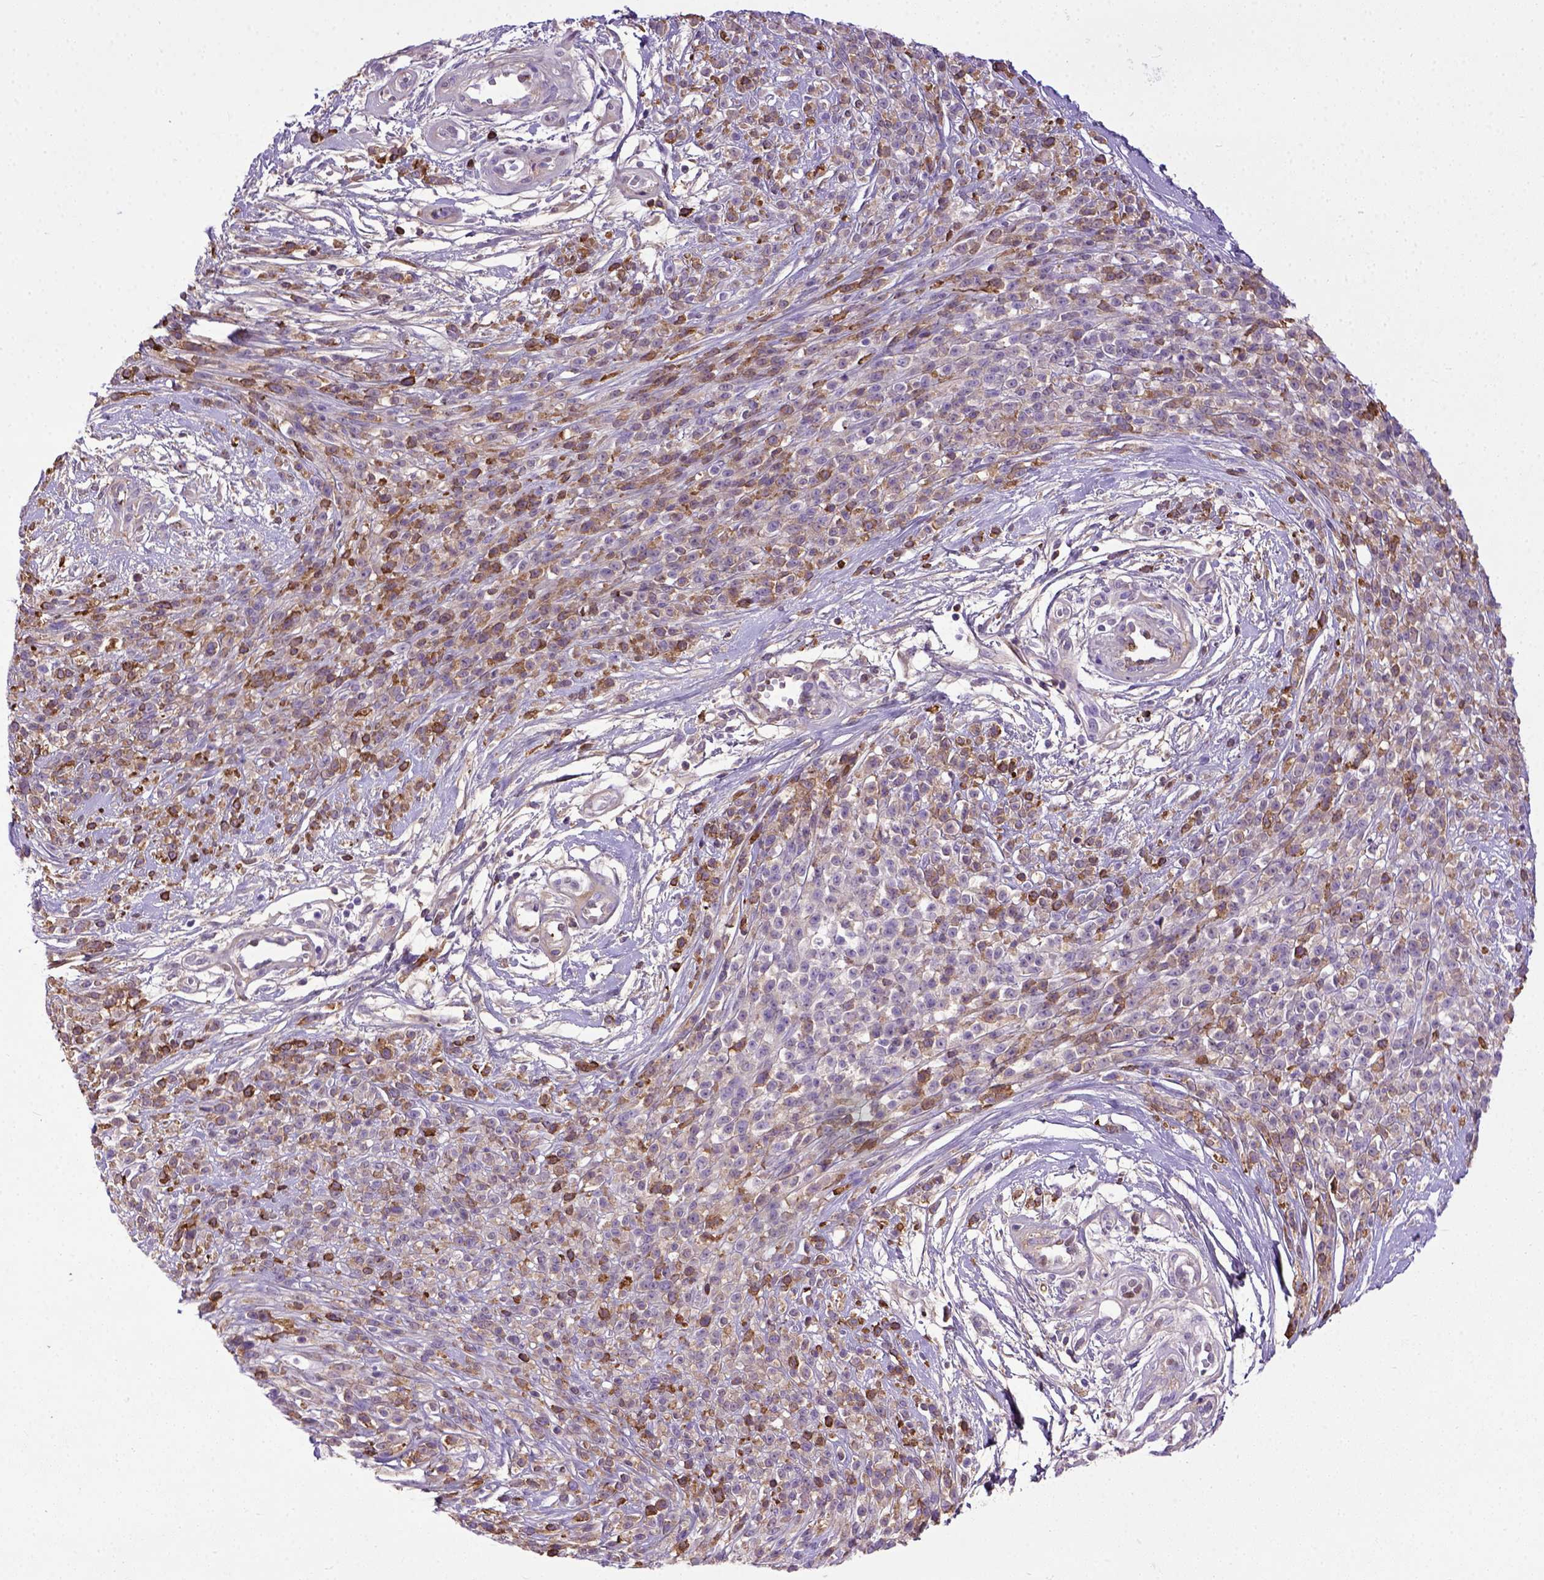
{"staining": {"intensity": "negative", "quantity": "none", "location": "none"}, "tissue": "melanoma", "cell_type": "Tumor cells", "image_type": "cancer", "snomed": [{"axis": "morphology", "description": "Malignant melanoma, NOS"}, {"axis": "topography", "description": "Skin"}, {"axis": "topography", "description": "Skin of trunk"}], "caption": "Immunohistochemistry photomicrograph of malignant melanoma stained for a protein (brown), which exhibits no positivity in tumor cells.", "gene": "ADAMTS8", "patient": {"sex": "male", "age": 74}}